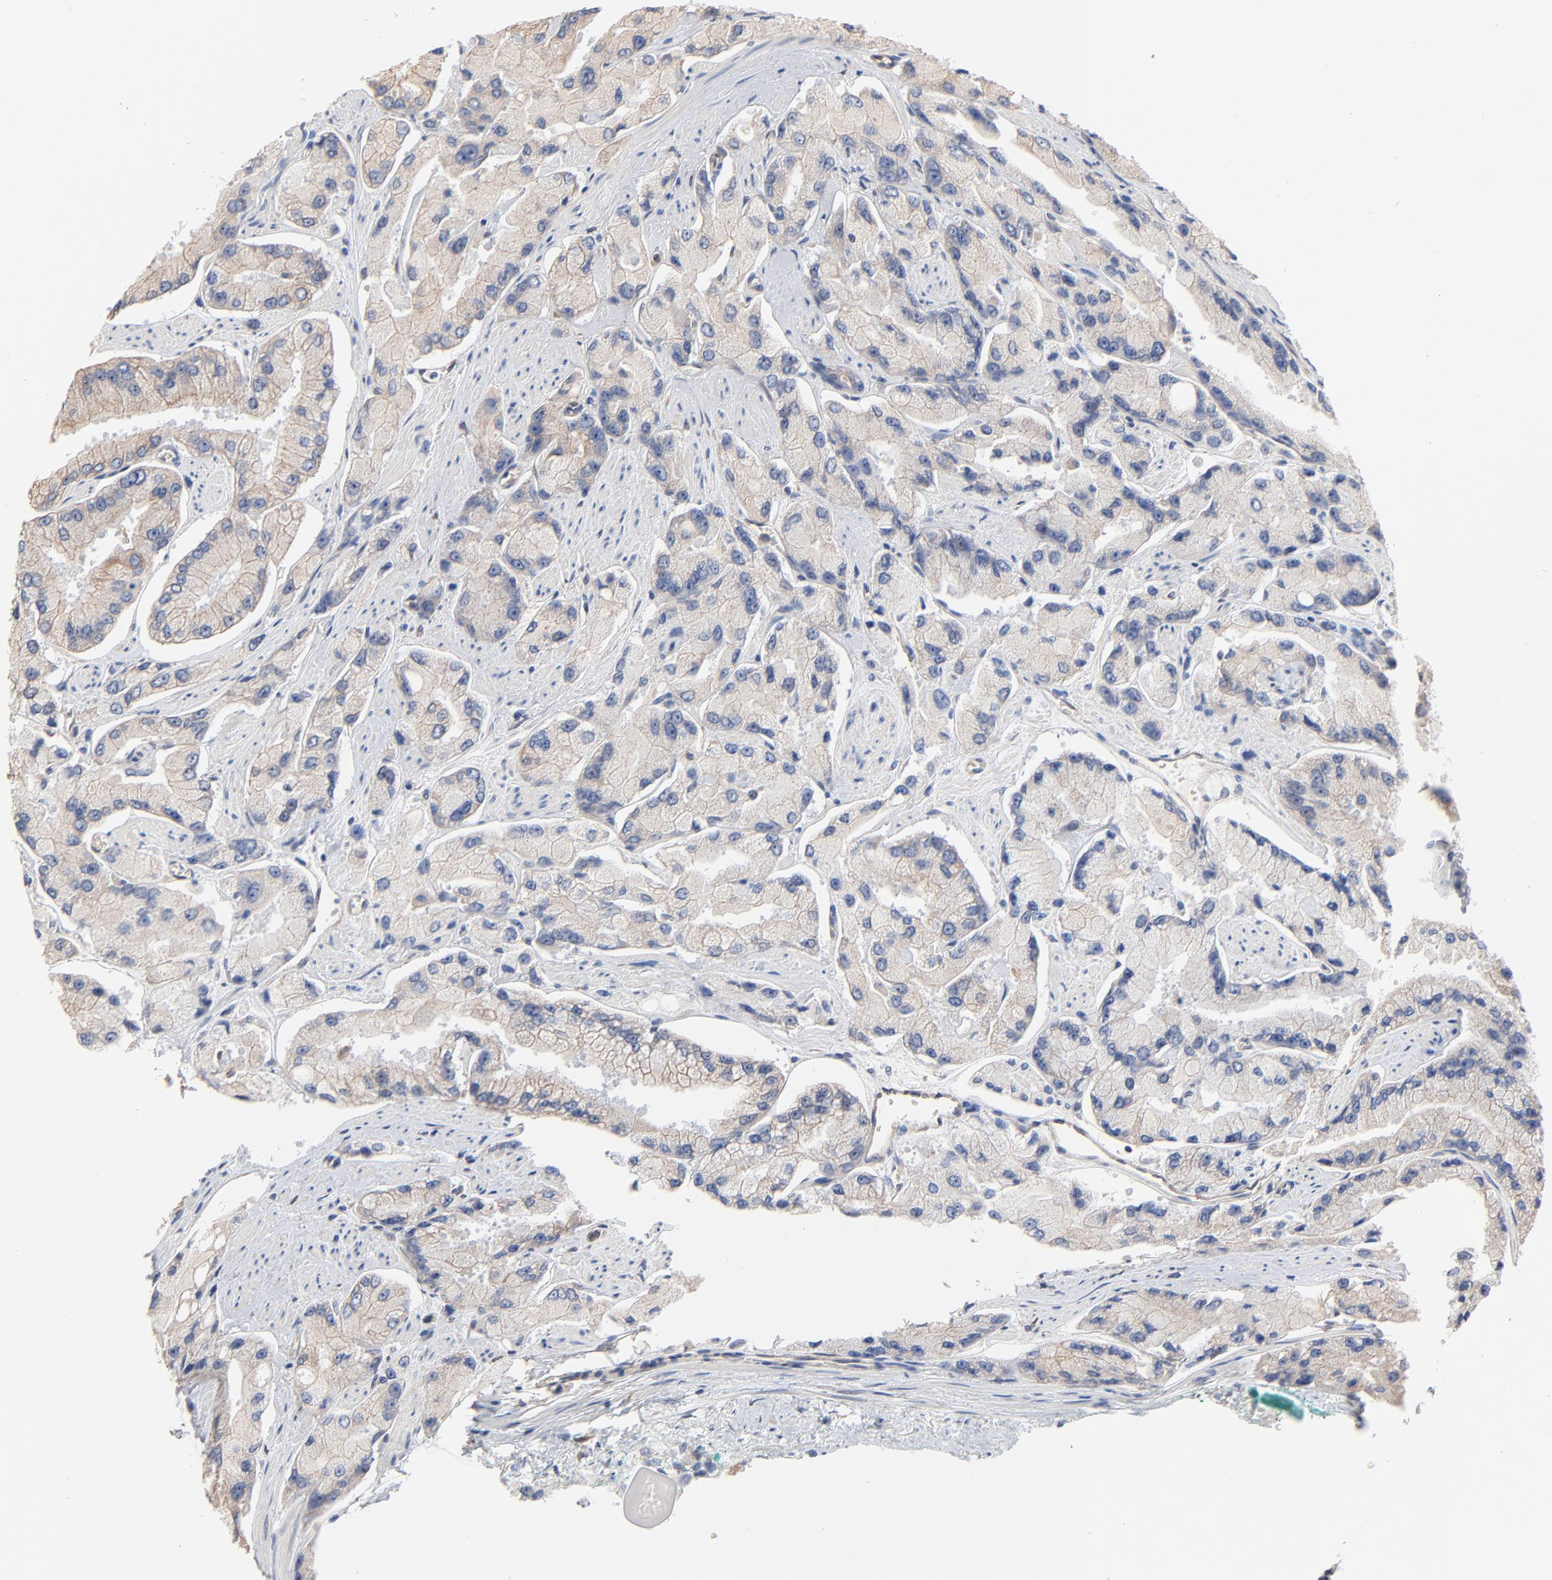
{"staining": {"intensity": "negative", "quantity": "none", "location": "none"}, "tissue": "prostate cancer", "cell_type": "Tumor cells", "image_type": "cancer", "snomed": [{"axis": "morphology", "description": "Adenocarcinoma, High grade"}, {"axis": "topography", "description": "Prostate"}], "caption": "Tumor cells show no significant protein positivity in prostate cancer (high-grade adenocarcinoma).", "gene": "ABCD4", "patient": {"sex": "male", "age": 58}}